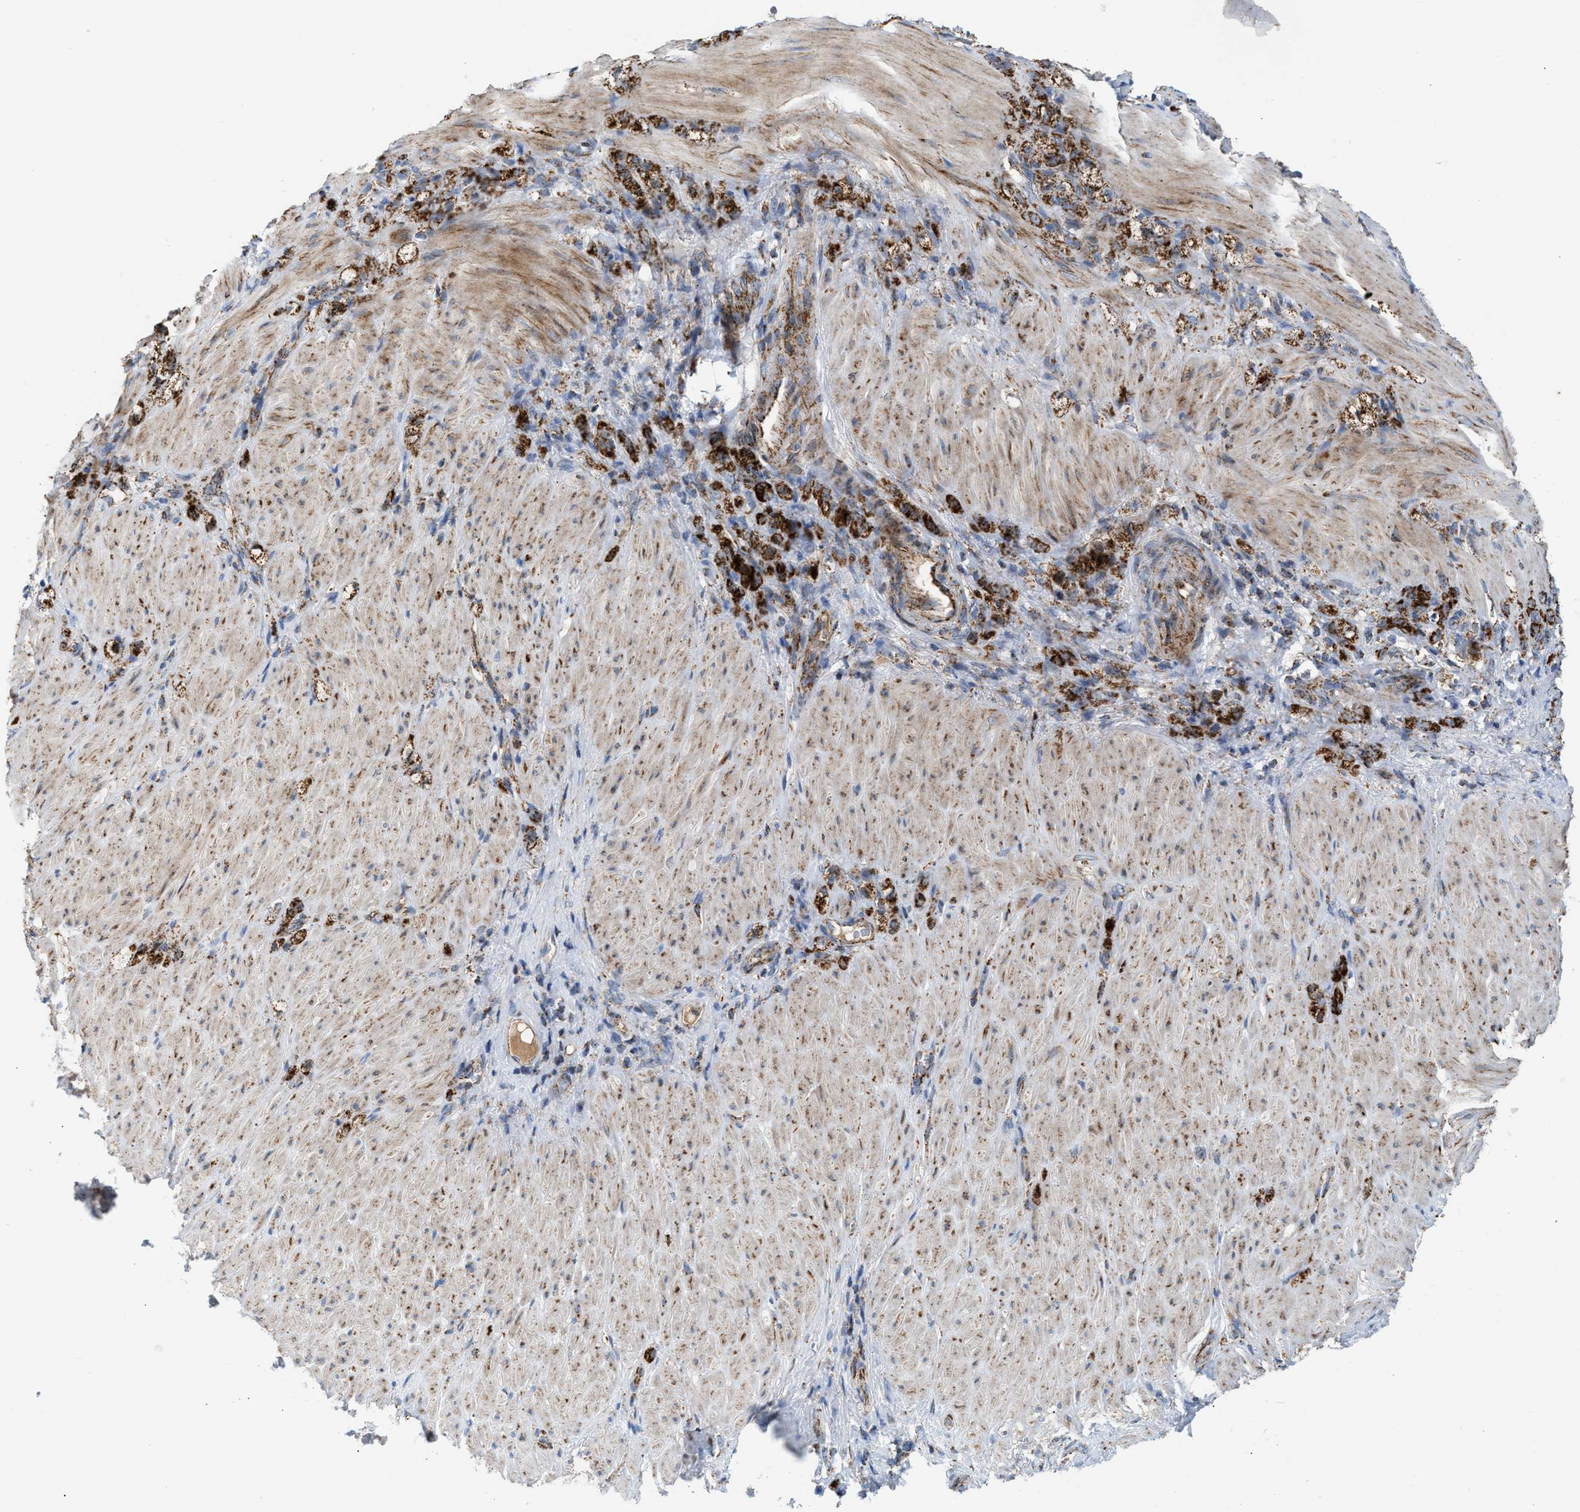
{"staining": {"intensity": "strong", "quantity": ">75%", "location": "cytoplasmic/membranous"}, "tissue": "stomach cancer", "cell_type": "Tumor cells", "image_type": "cancer", "snomed": [{"axis": "morphology", "description": "Normal tissue, NOS"}, {"axis": "morphology", "description": "Adenocarcinoma, NOS"}, {"axis": "topography", "description": "Stomach"}], "caption": "The histopathology image shows a brown stain indicating the presence of a protein in the cytoplasmic/membranous of tumor cells in stomach cancer (adenocarcinoma). (DAB = brown stain, brightfield microscopy at high magnification).", "gene": "PMPCA", "patient": {"sex": "male", "age": 82}}